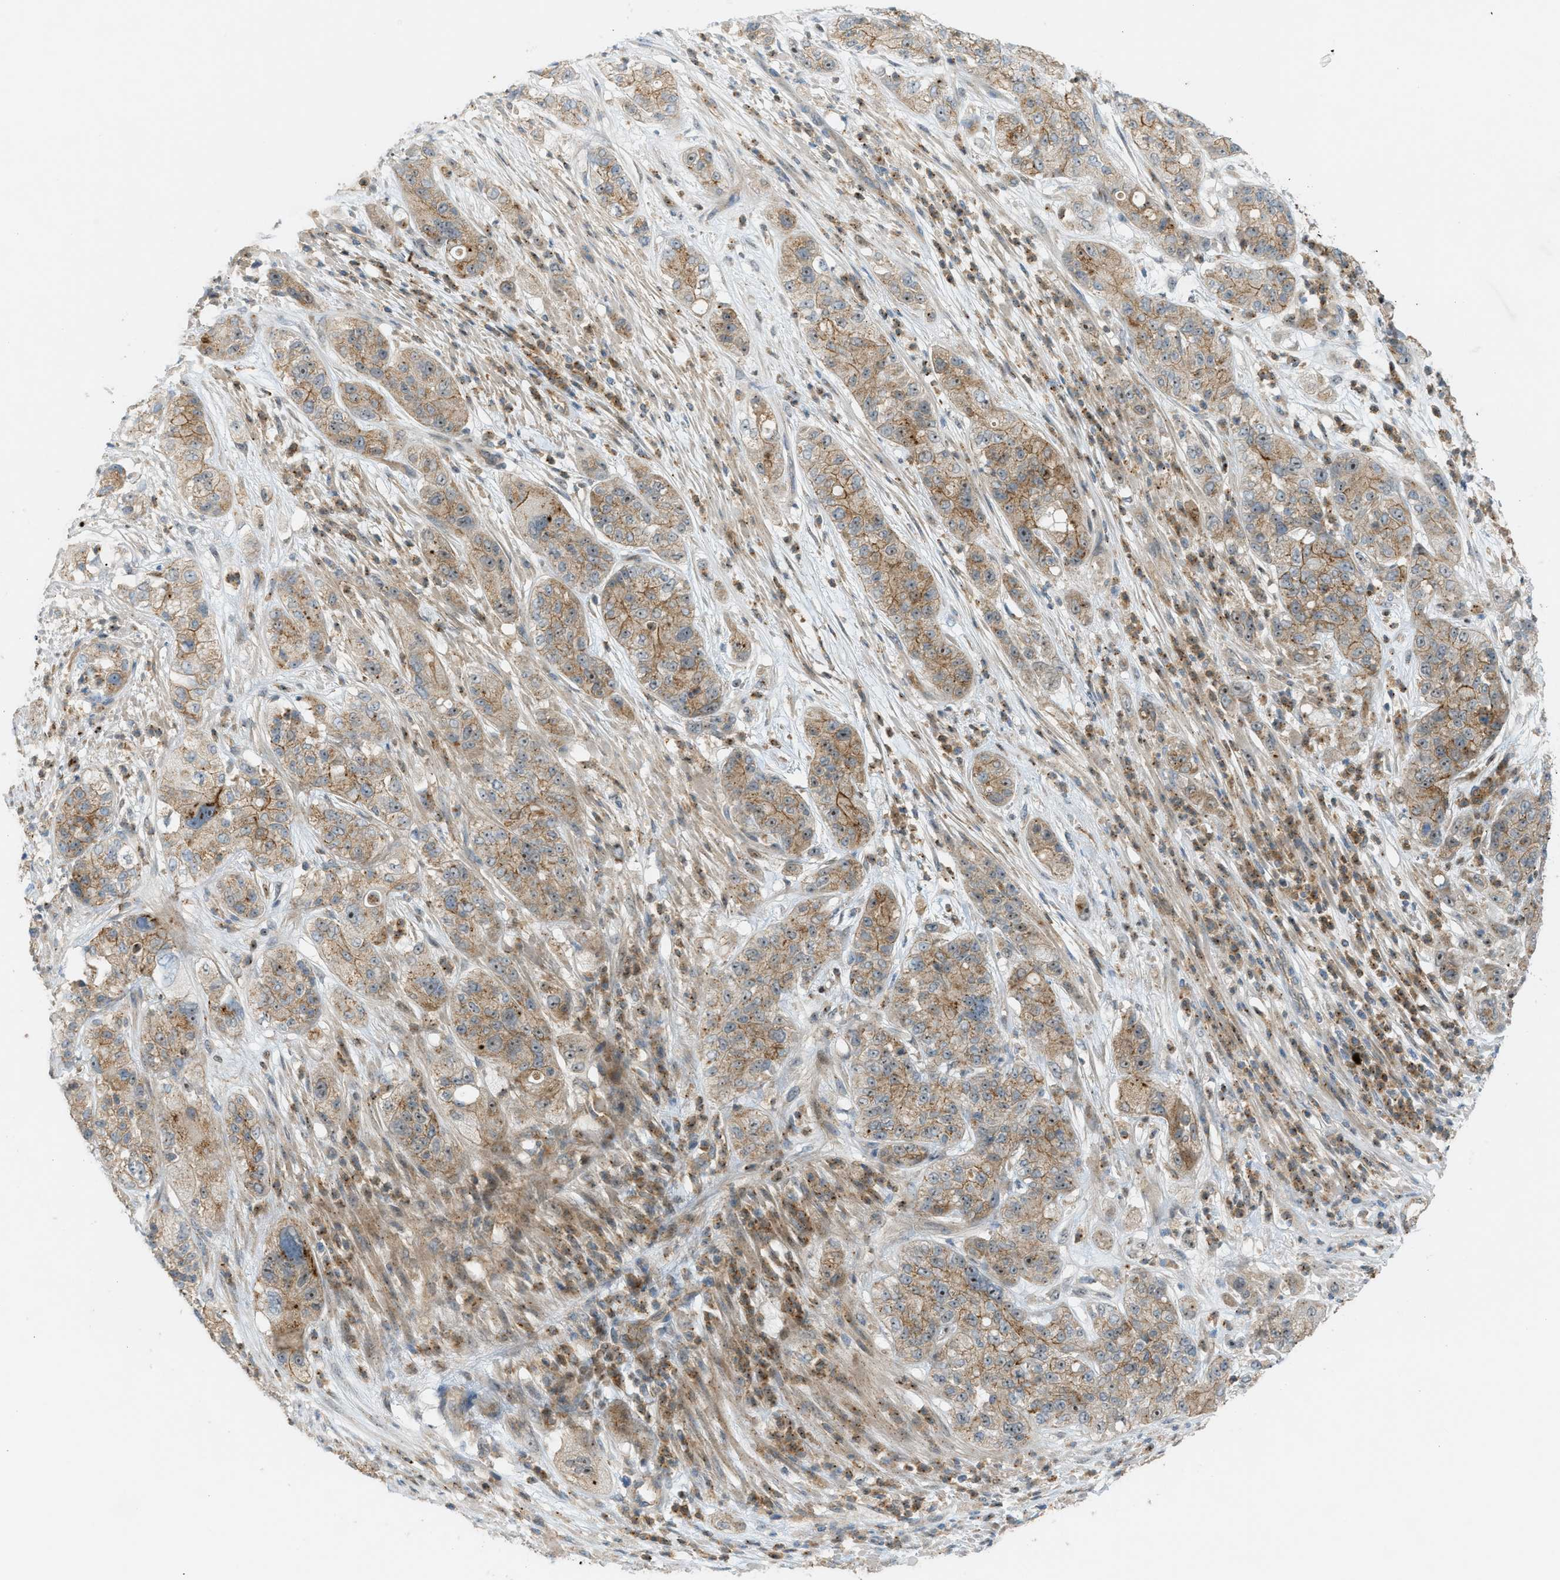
{"staining": {"intensity": "moderate", "quantity": ">75%", "location": "cytoplasmic/membranous"}, "tissue": "pancreatic cancer", "cell_type": "Tumor cells", "image_type": "cancer", "snomed": [{"axis": "morphology", "description": "Adenocarcinoma, NOS"}, {"axis": "topography", "description": "Pancreas"}], "caption": "A photomicrograph of human pancreatic adenocarcinoma stained for a protein exhibits moderate cytoplasmic/membranous brown staining in tumor cells.", "gene": "GRK6", "patient": {"sex": "female", "age": 78}}